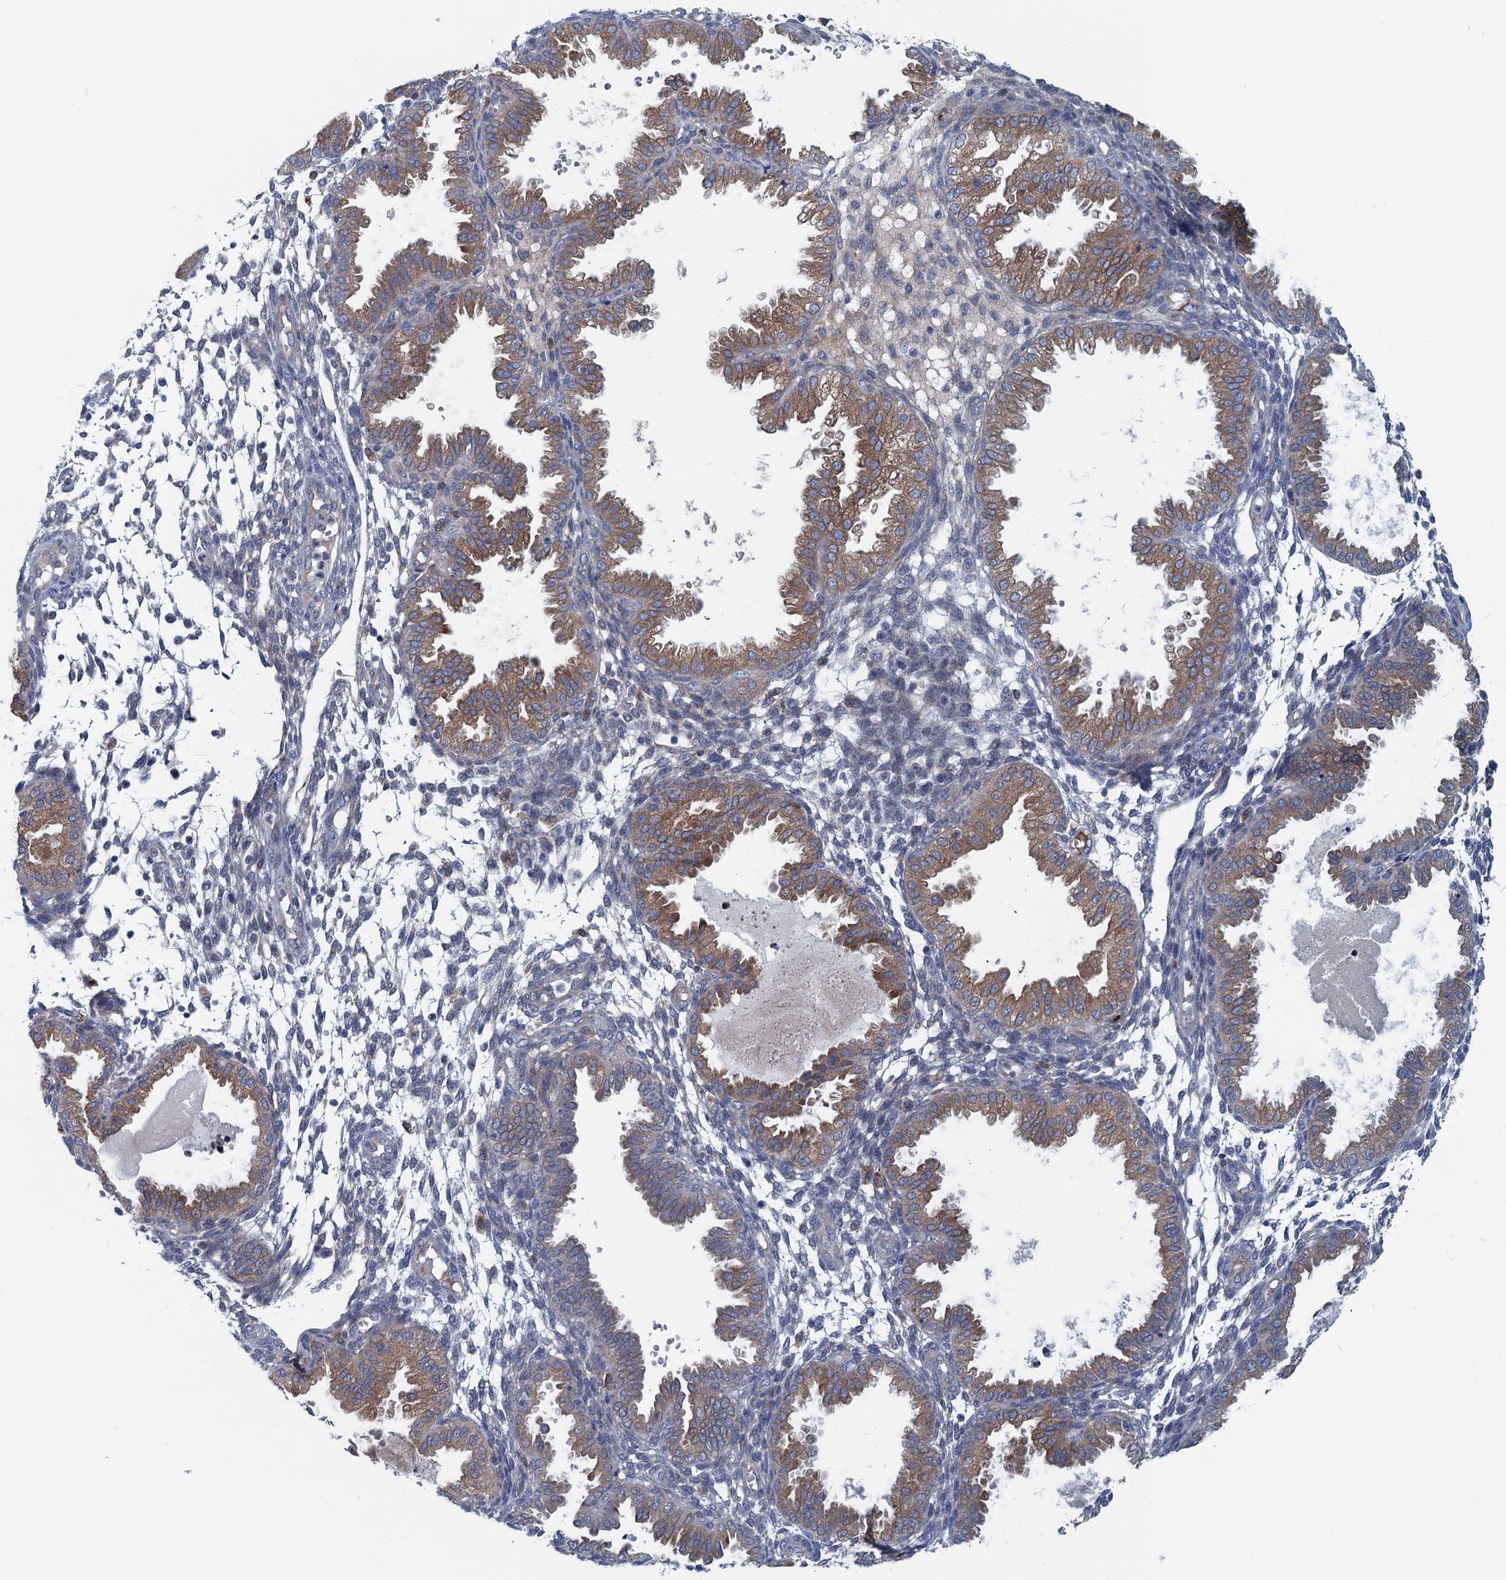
{"staining": {"intensity": "negative", "quantity": "none", "location": "none"}, "tissue": "endometrium", "cell_type": "Cells in endometrial stroma", "image_type": "normal", "snomed": [{"axis": "morphology", "description": "Normal tissue, NOS"}, {"axis": "topography", "description": "Endometrium"}], "caption": "This is an immunohistochemistry (IHC) image of benign endometrium. There is no staining in cells in endometrial stroma.", "gene": "MYDGF", "patient": {"sex": "female", "age": 33}}